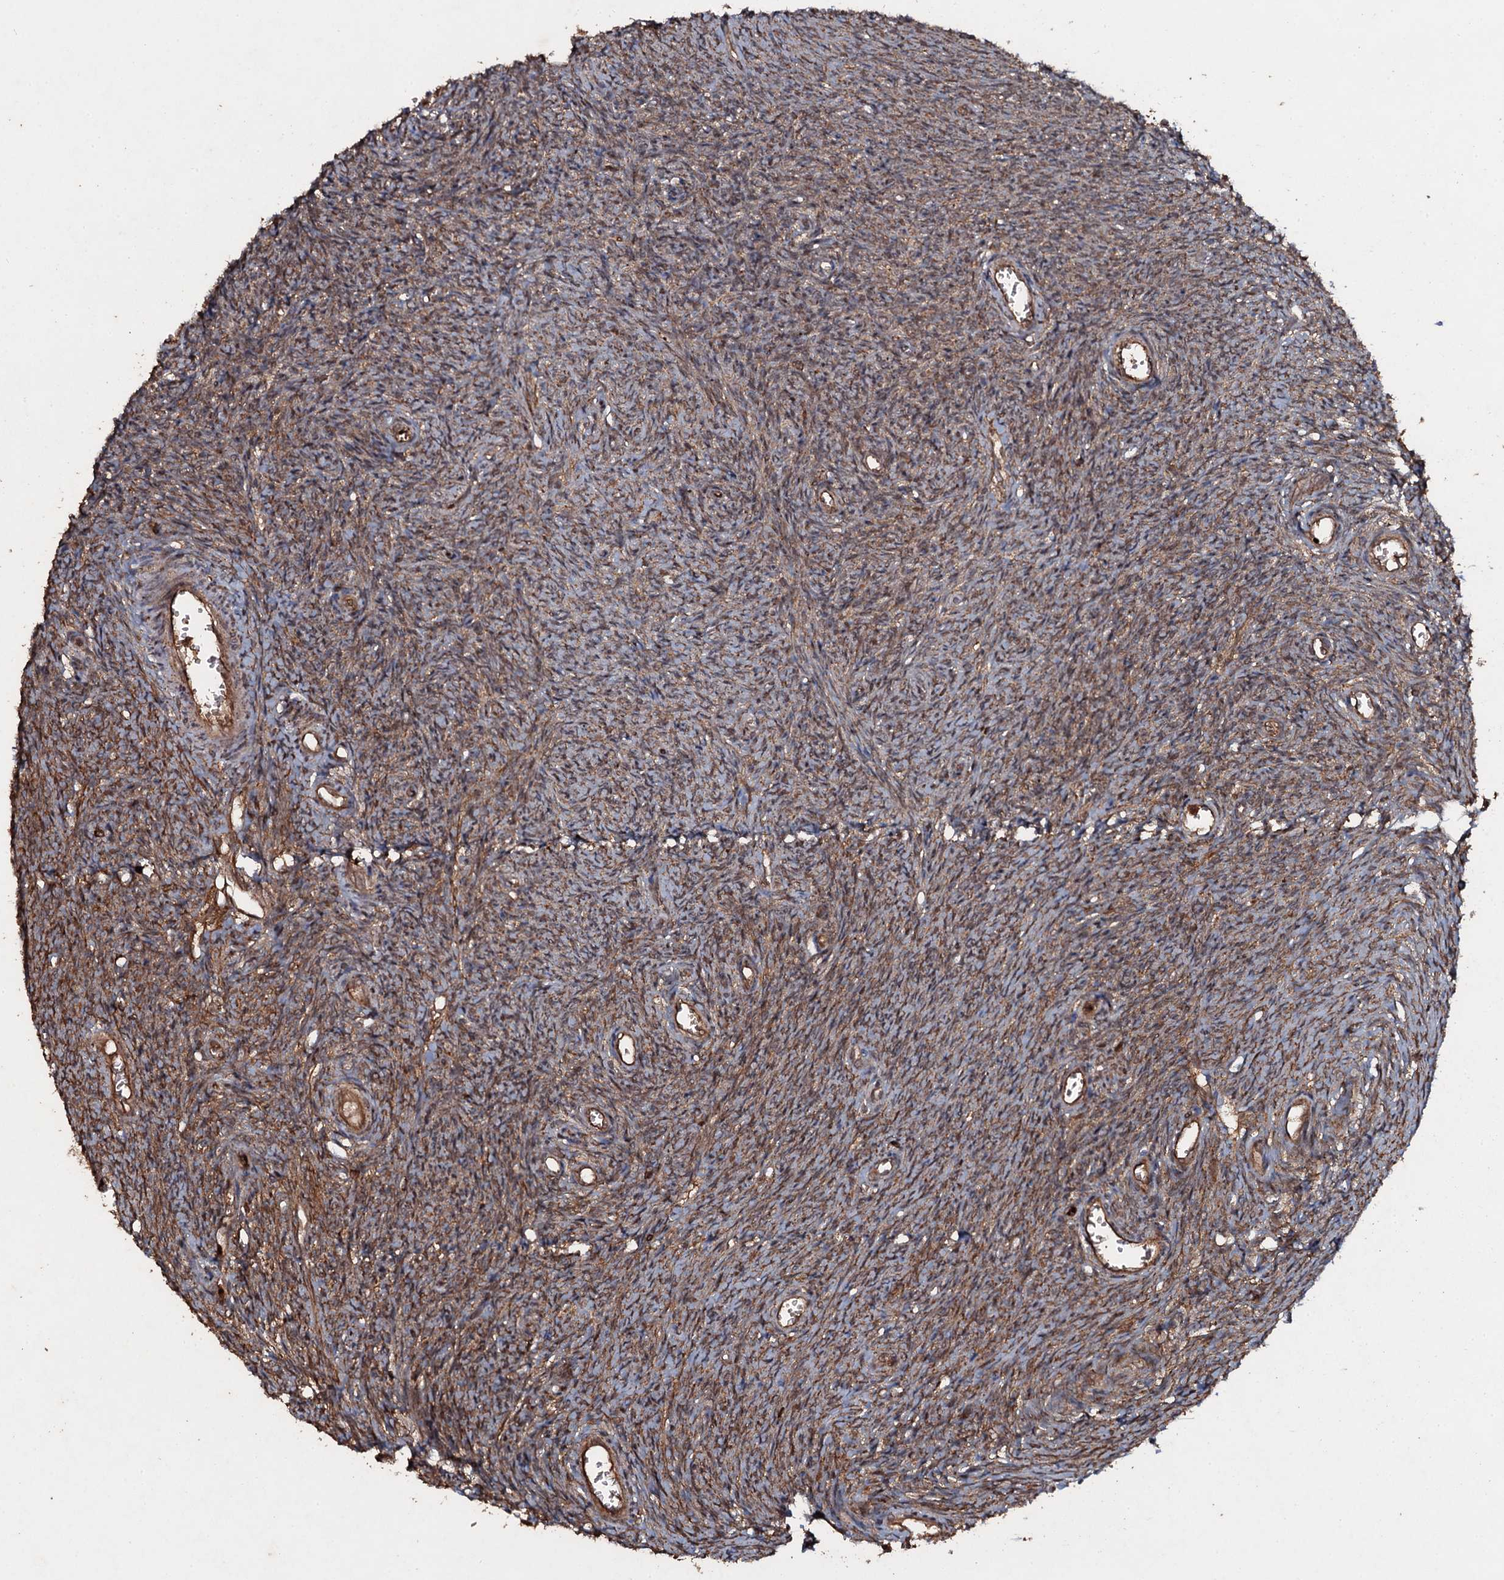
{"staining": {"intensity": "moderate", "quantity": ">75%", "location": "cytoplasmic/membranous"}, "tissue": "ovary", "cell_type": "Ovarian stroma cells", "image_type": "normal", "snomed": [{"axis": "morphology", "description": "Normal tissue, NOS"}, {"axis": "topography", "description": "Ovary"}], "caption": "Immunohistochemical staining of unremarkable ovary demonstrates moderate cytoplasmic/membranous protein staining in approximately >75% of ovarian stroma cells. (brown staining indicates protein expression, while blue staining denotes nuclei).", "gene": "ADGRG3", "patient": {"sex": "female", "age": 44}}